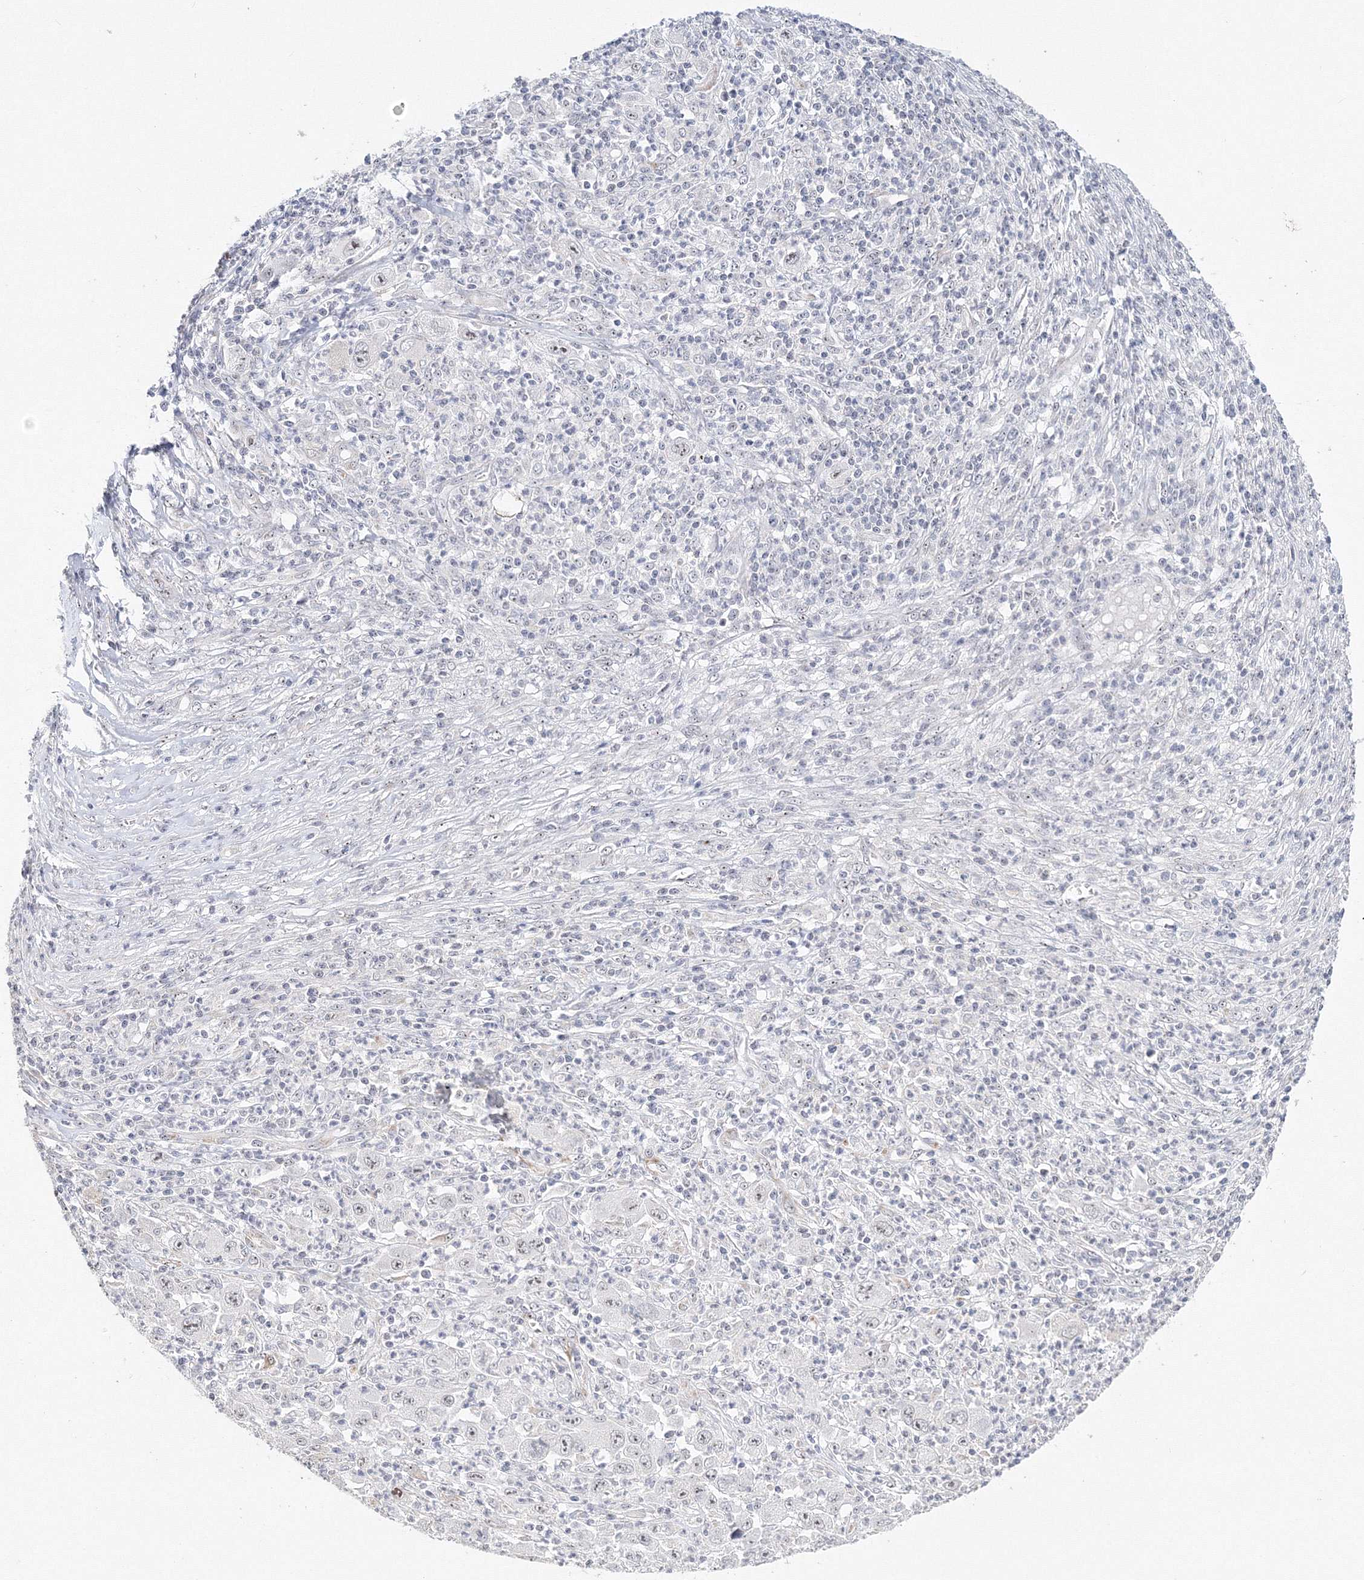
{"staining": {"intensity": "moderate", "quantity": "<25%", "location": "nuclear"}, "tissue": "melanoma", "cell_type": "Tumor cells", "image_type": "cancer", "snomed": [{"axis": "morphology", "description": "Malignant melanoma, Metastatic site"}, {"axis": "topography", "description": "Skin"}], "caption": "This micrograph shows immunohistochemistry staining of human melanoma, with low moderate nuclear positivity in approximately <25% of tumor cells.", "gene": "SIRT7", "patient": {"sex": "female", "age": 56}}